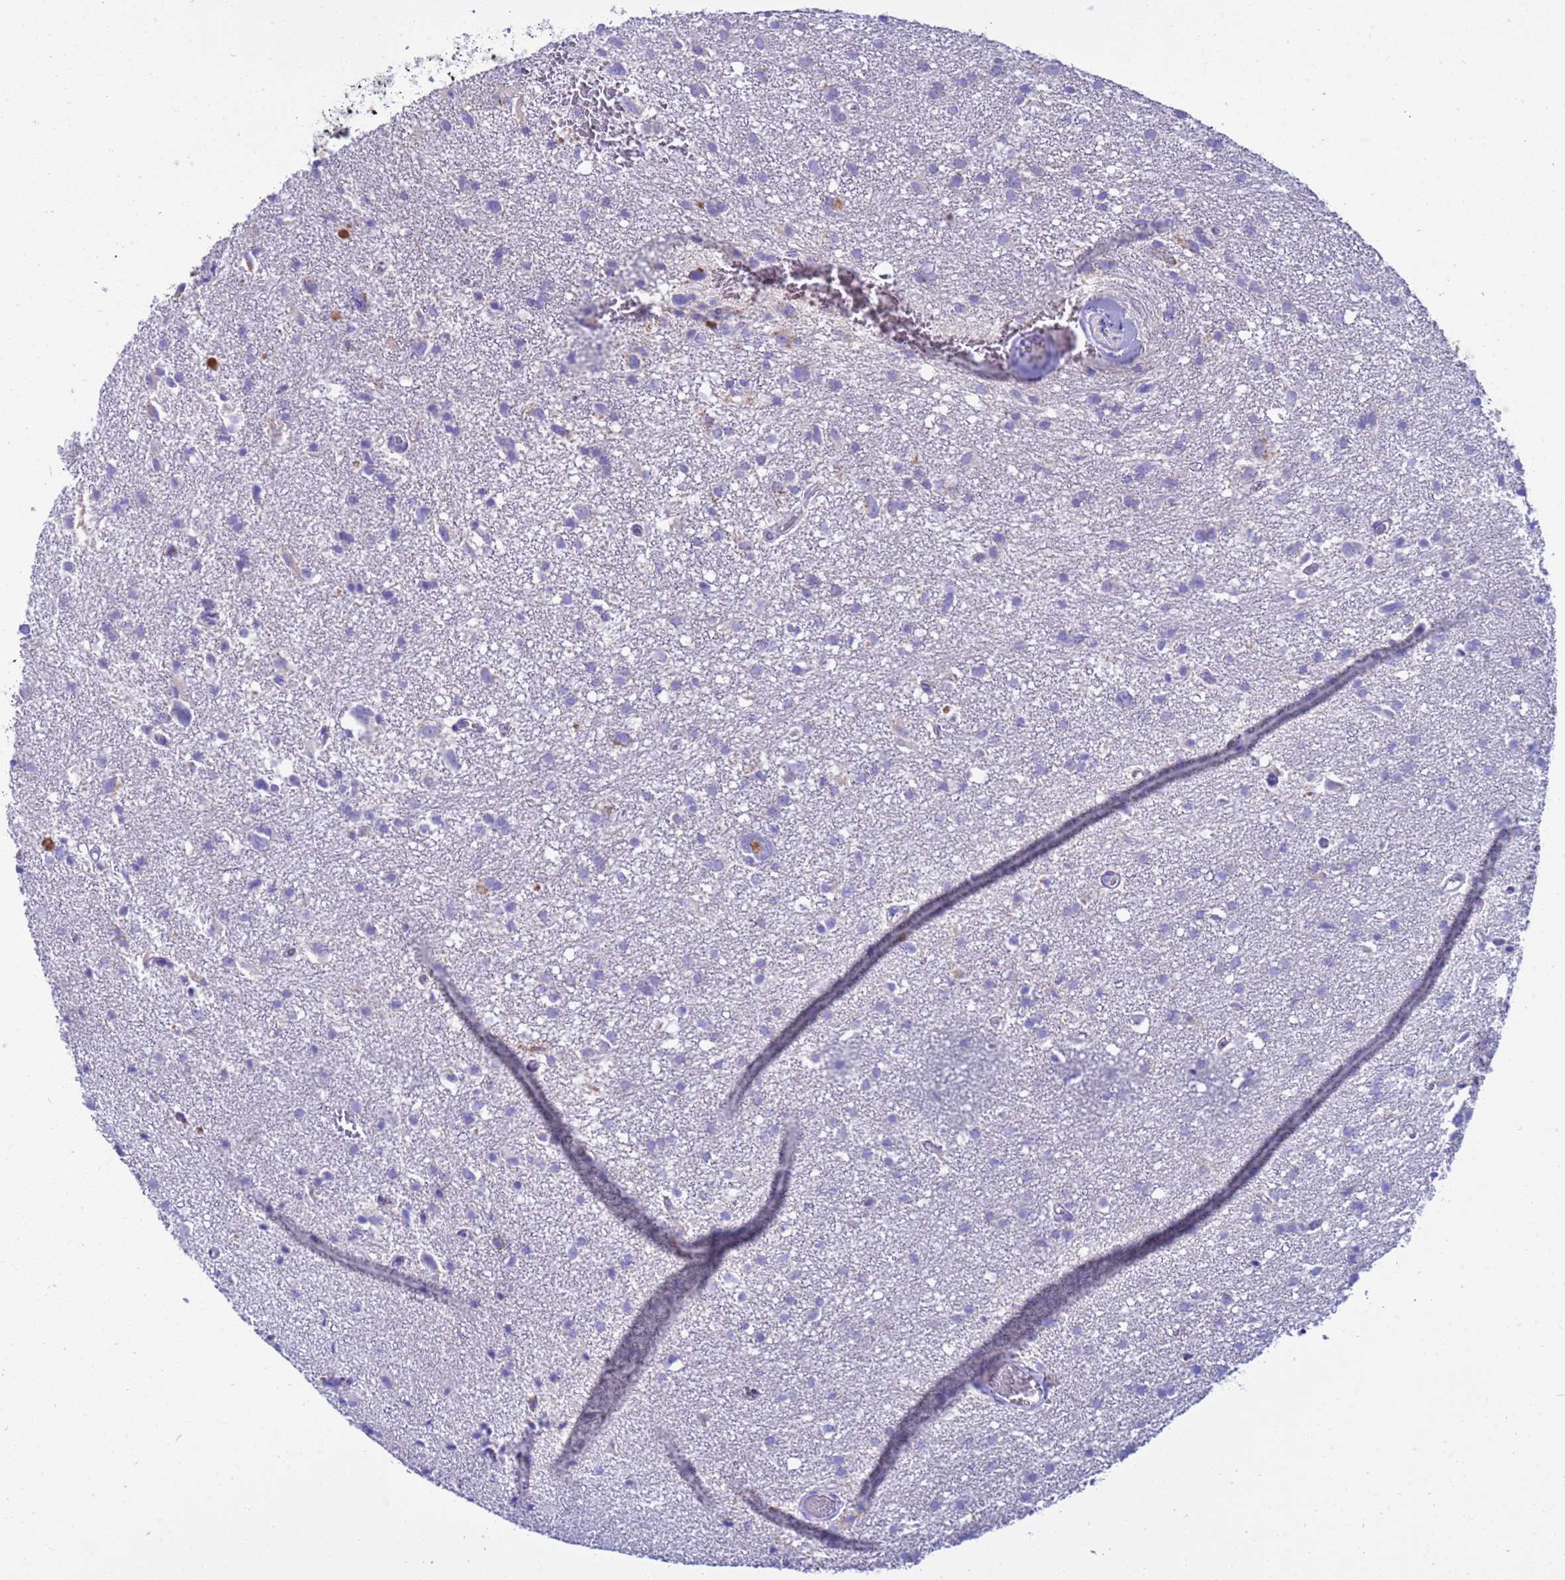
{"staining": {"intensity": "negative", "quantity": "none", "location": "none"}, "tissue": "glioma", "cell_type": "Tumor cells", "image_type": "cancer", "snomed": [{"axis": "morphology", "description": "Glioma, malignant, High grade"}, {"axis": "topography", "description": "Brain"}], "caption": "There is no significant expression in tumor cells of glioma.", "gene": "RNF165", "patient": {"sex": "male", "age": 61}}